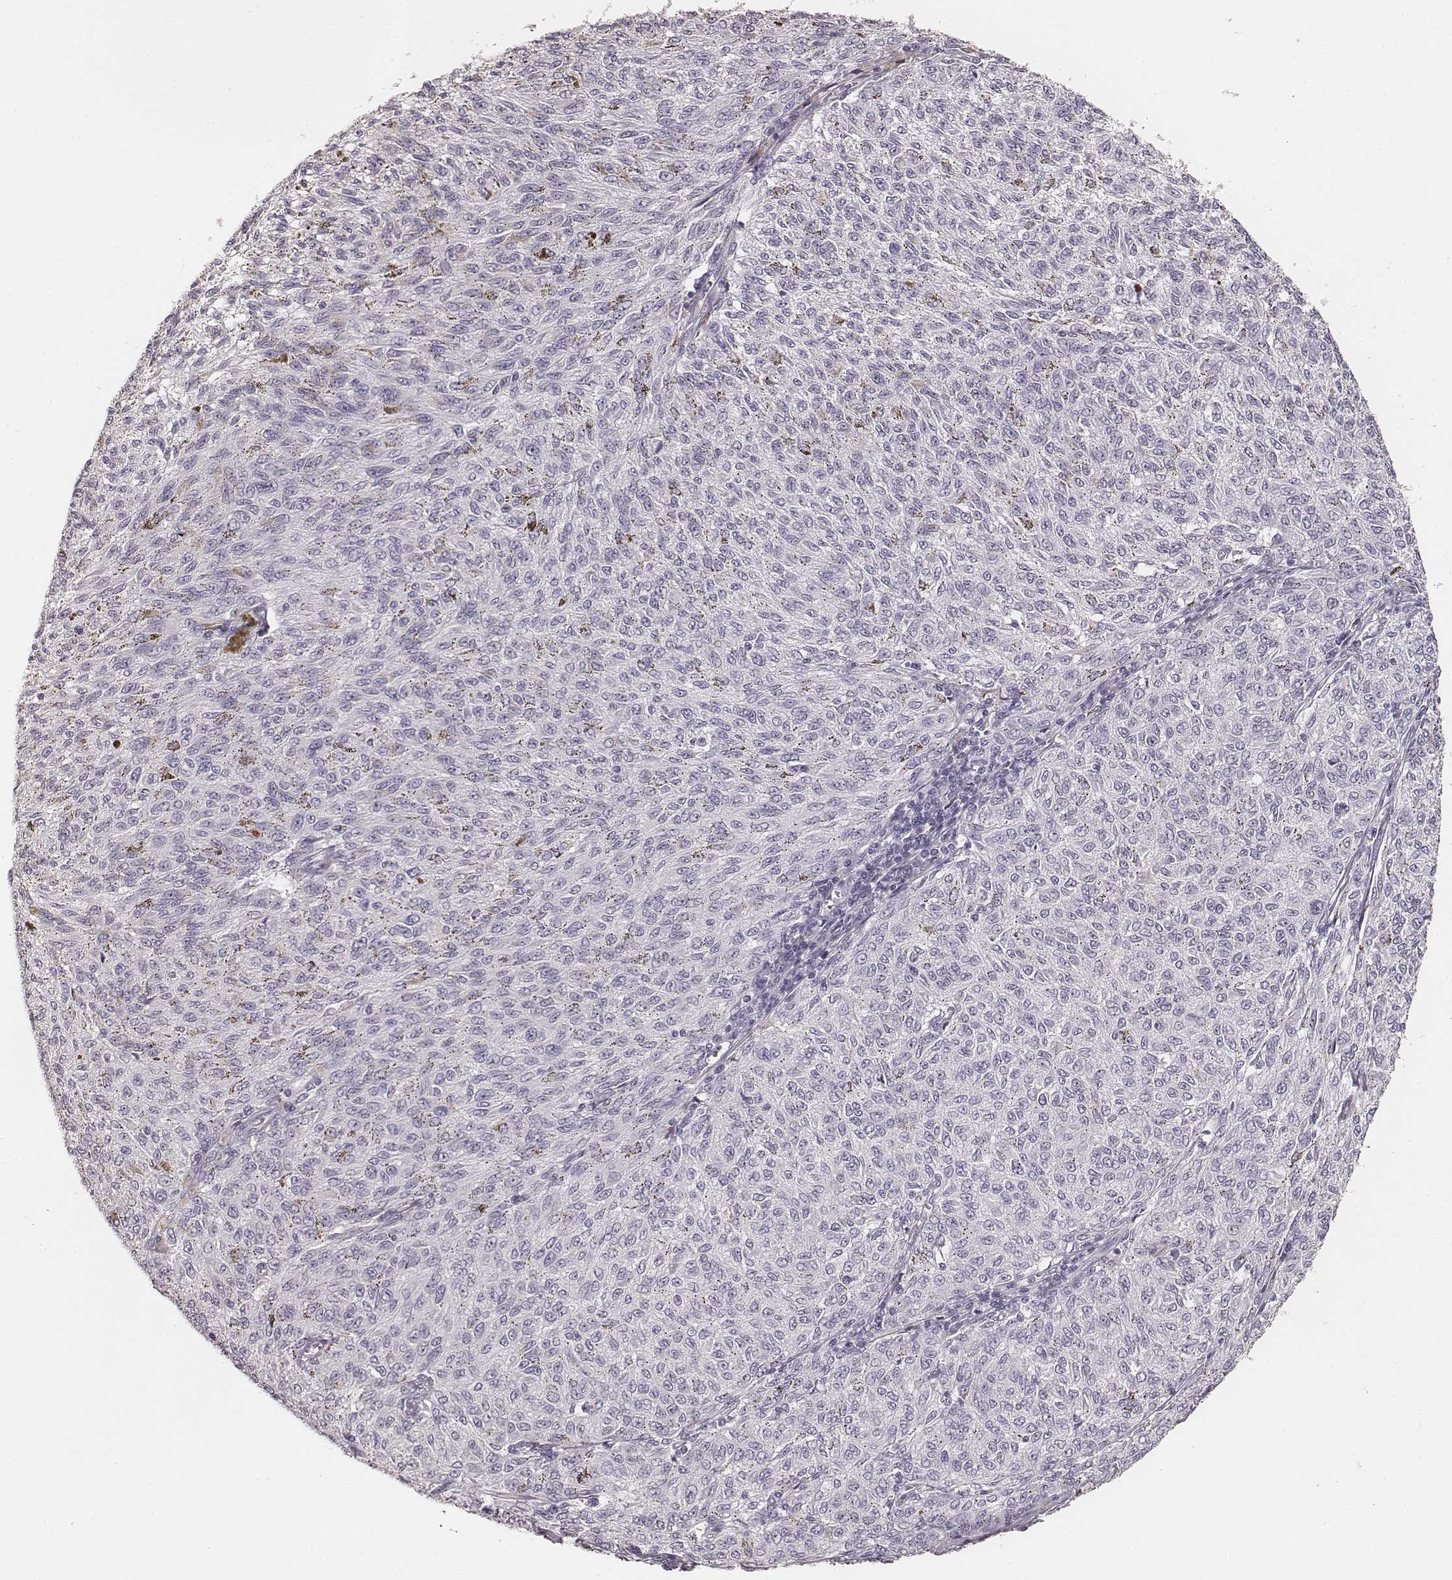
{"staining": {"intensity": "negative", "quantity": "none", "location": "none"}, "tissue": "melanoma", "cell_type": "Tumor cells", "image_type": "cancer", "snomed": [{"axis": "morphology", "description": "Malignant melanoma, NOS"}, {"axis": "topography", "description": "Skin"}], "caption": "Tumor cells are negative for brown protein staining in malignant melanoma.", "gene": "HNF4G", "patient": {"sex": "female", "age": 72}}